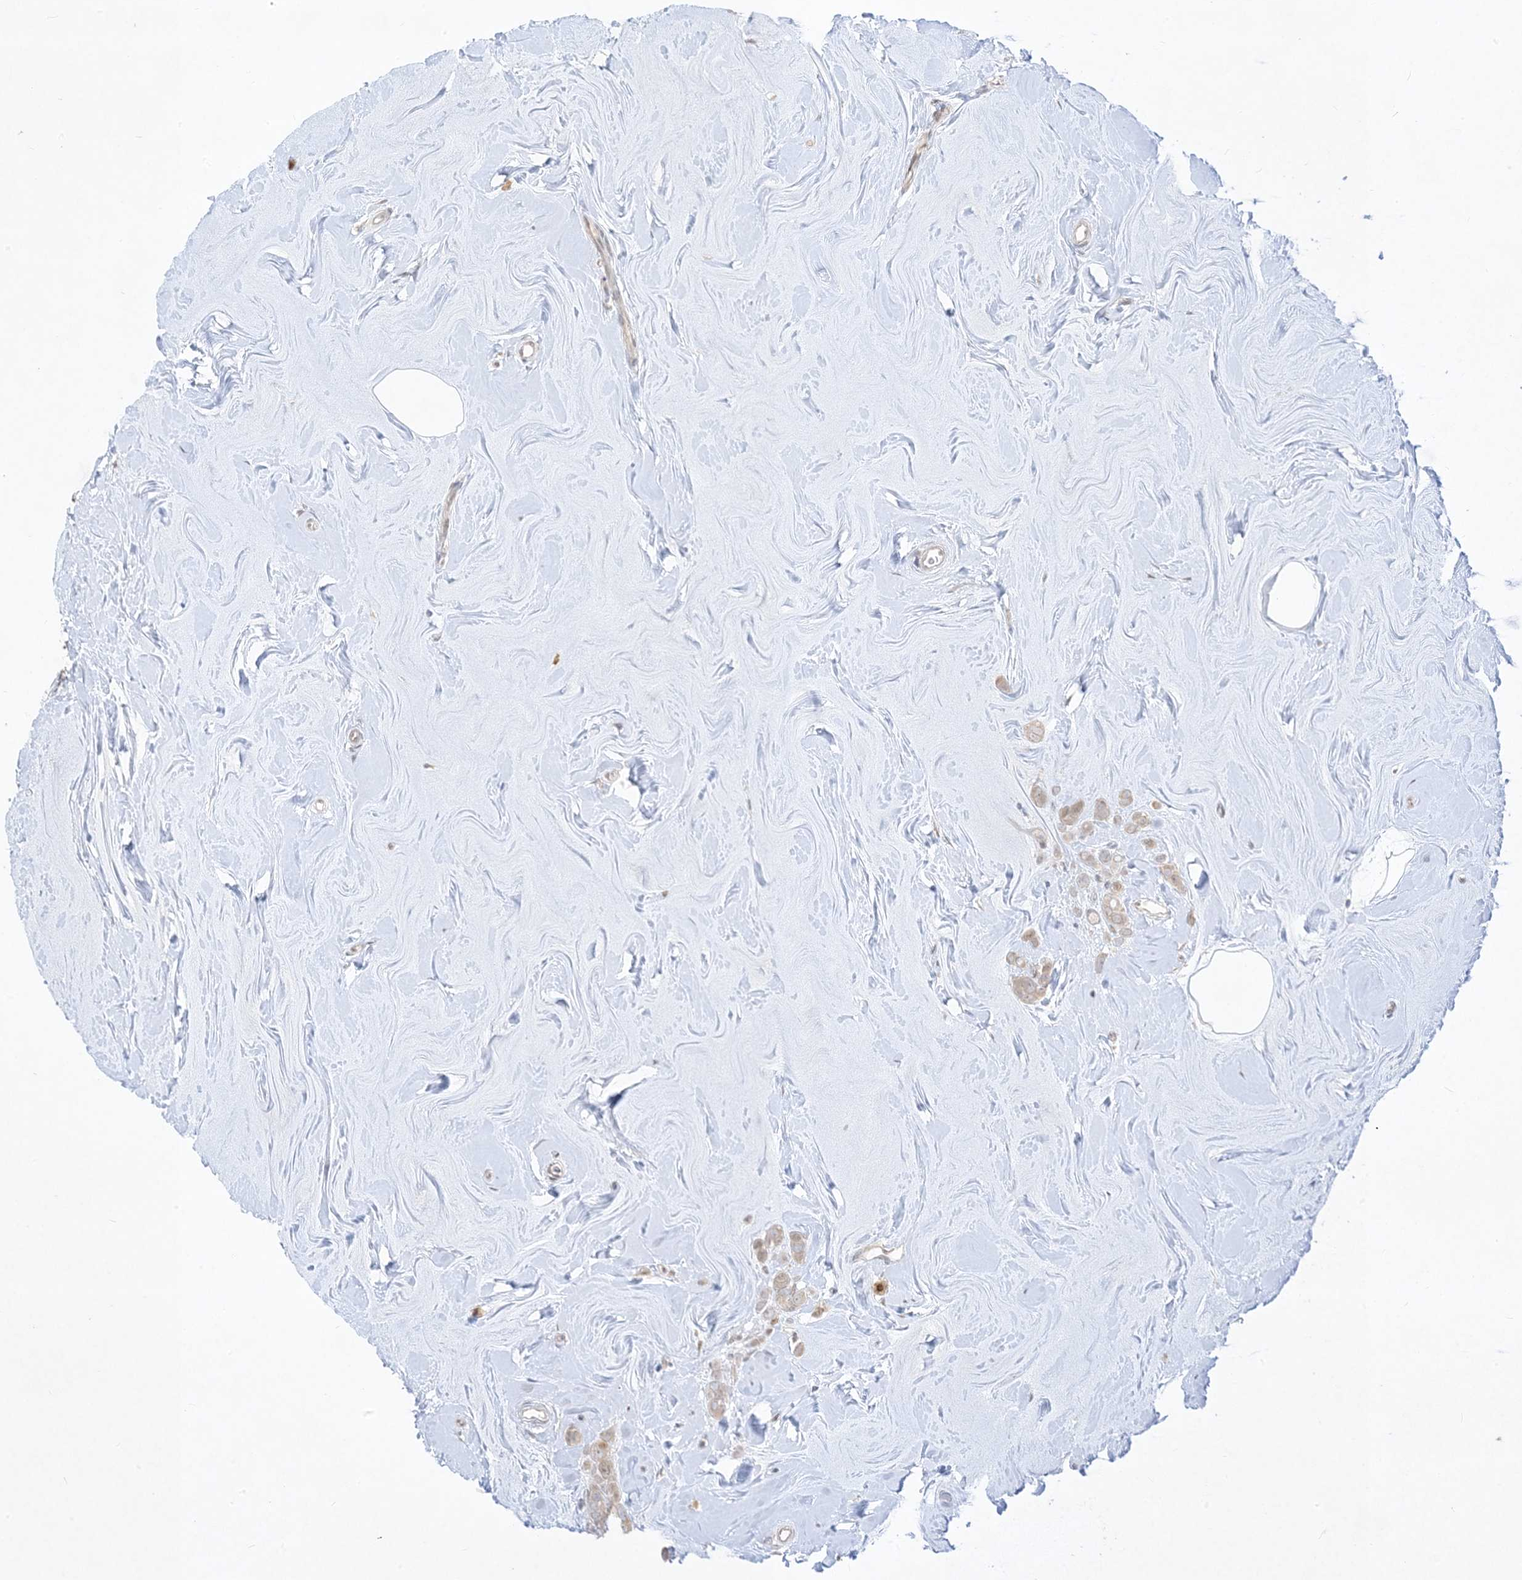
{"staining": {"intensity": "weak", "quantity": "<25%", "location": "cytoplasmic/membranous"}, "tissue": "breast cancer", "cell_type": "Tumor cells", "image_type": "cancer", "snomed": [{"axis": "morphology", "description": "Lobular carcinoma"}, {"axis": "topography", "description": "Breast"}], "caption": "Histopathology image shows no significant protein positivity in tumor cells of breast cancer (lobular carcinoma).", "gene": "BHLHE40", "patient": {"sex": "female", "age": 47}}